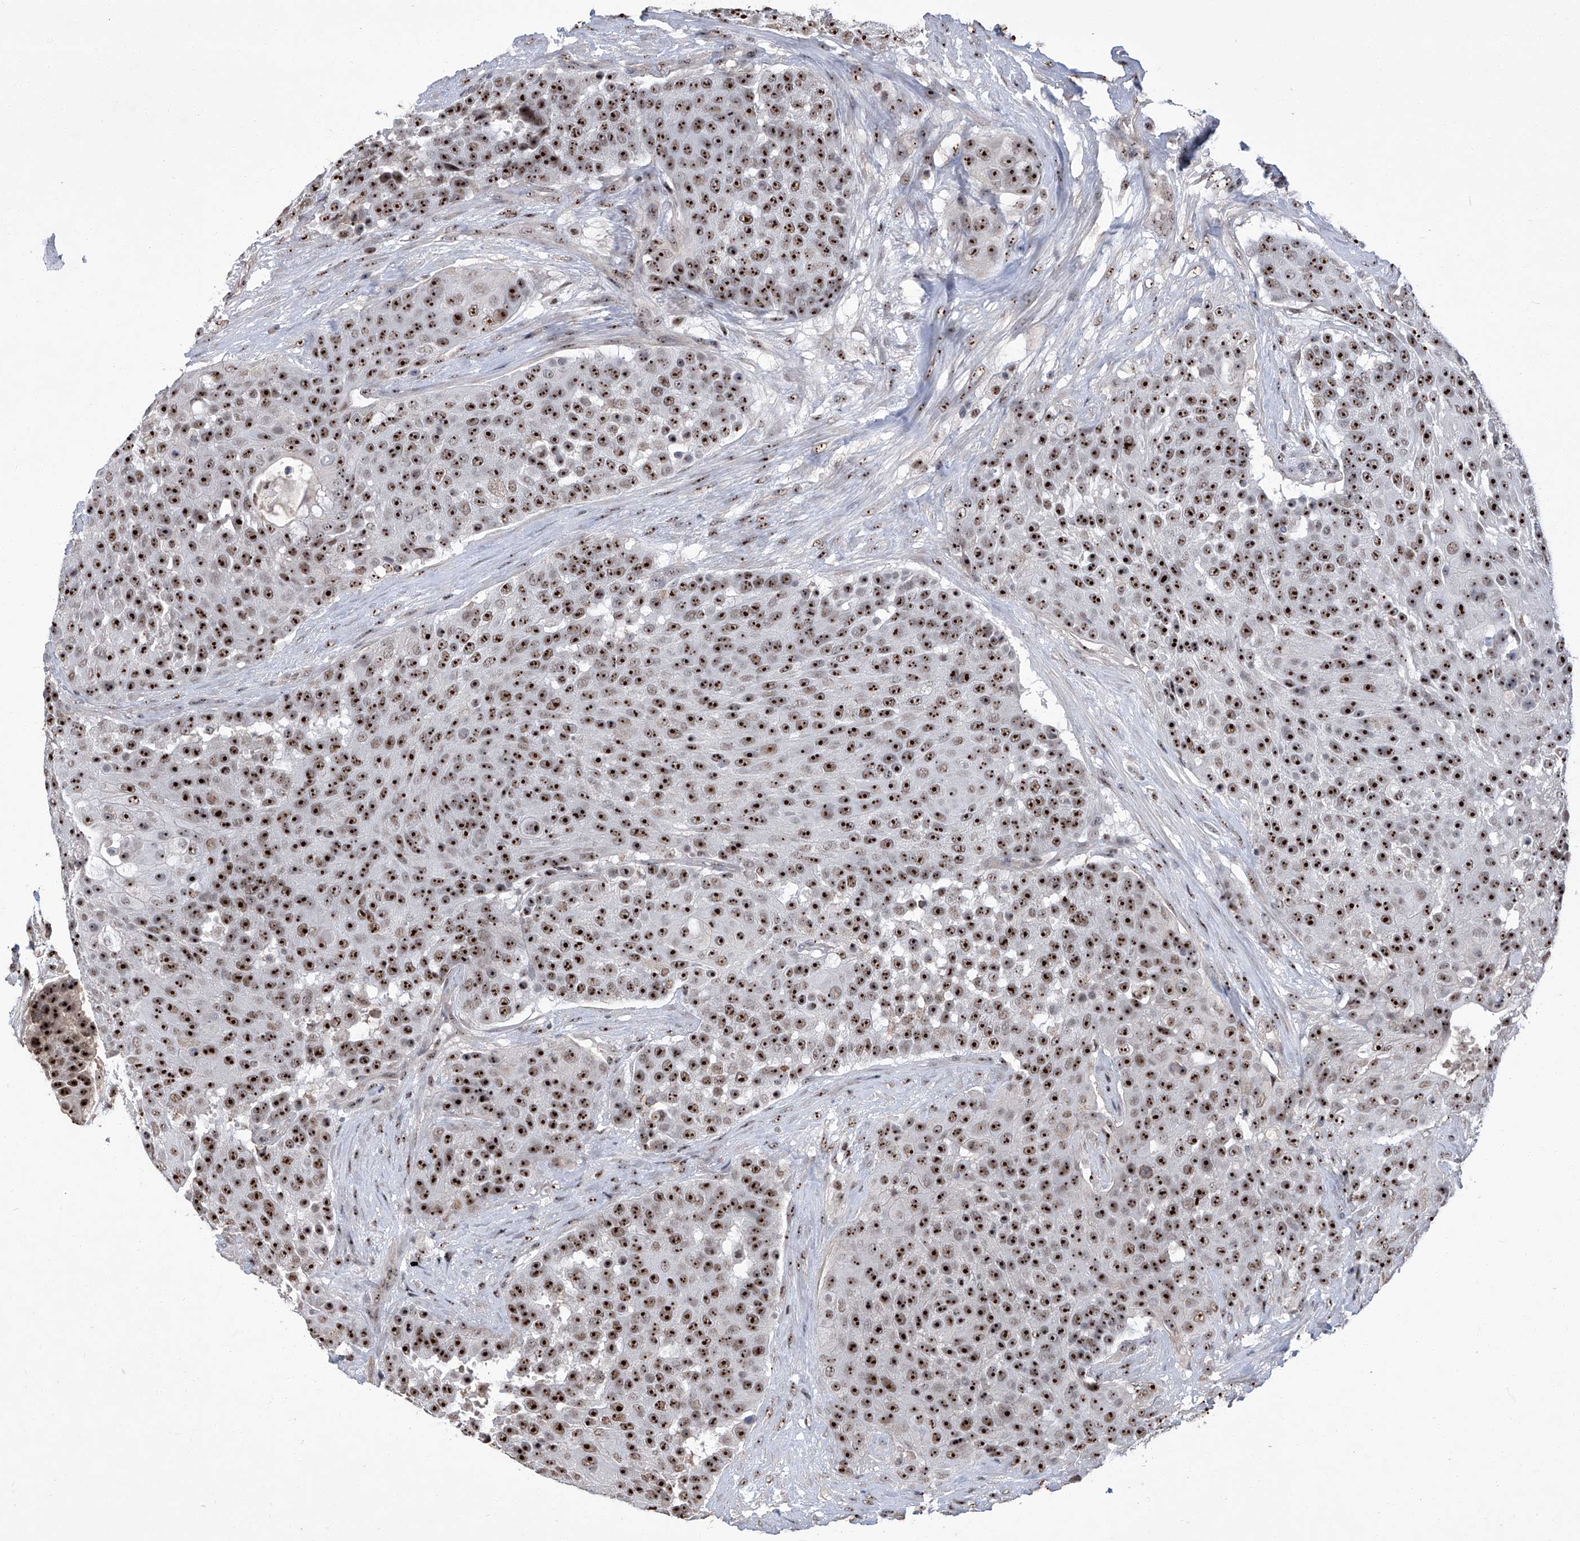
{"staining": {"intensity": "strong", "quantity": ">75%", "location": "nuclear"}, "tissue": "urothelial cancer", "cell_type": "Tumor cells", "image_type": "cancer", "snomed": [{"axis": "morphology", "description": "Urothelial carcinoma, High grade"}, {"axis": "topography", "description": "Urinary bladder"}], "caption": "Strong nuclear expression is identified in about >75% of tumor cells in urothelial cancer.", "gene": "CMTR1", "patient": {"sex": "female", "age": 63}}